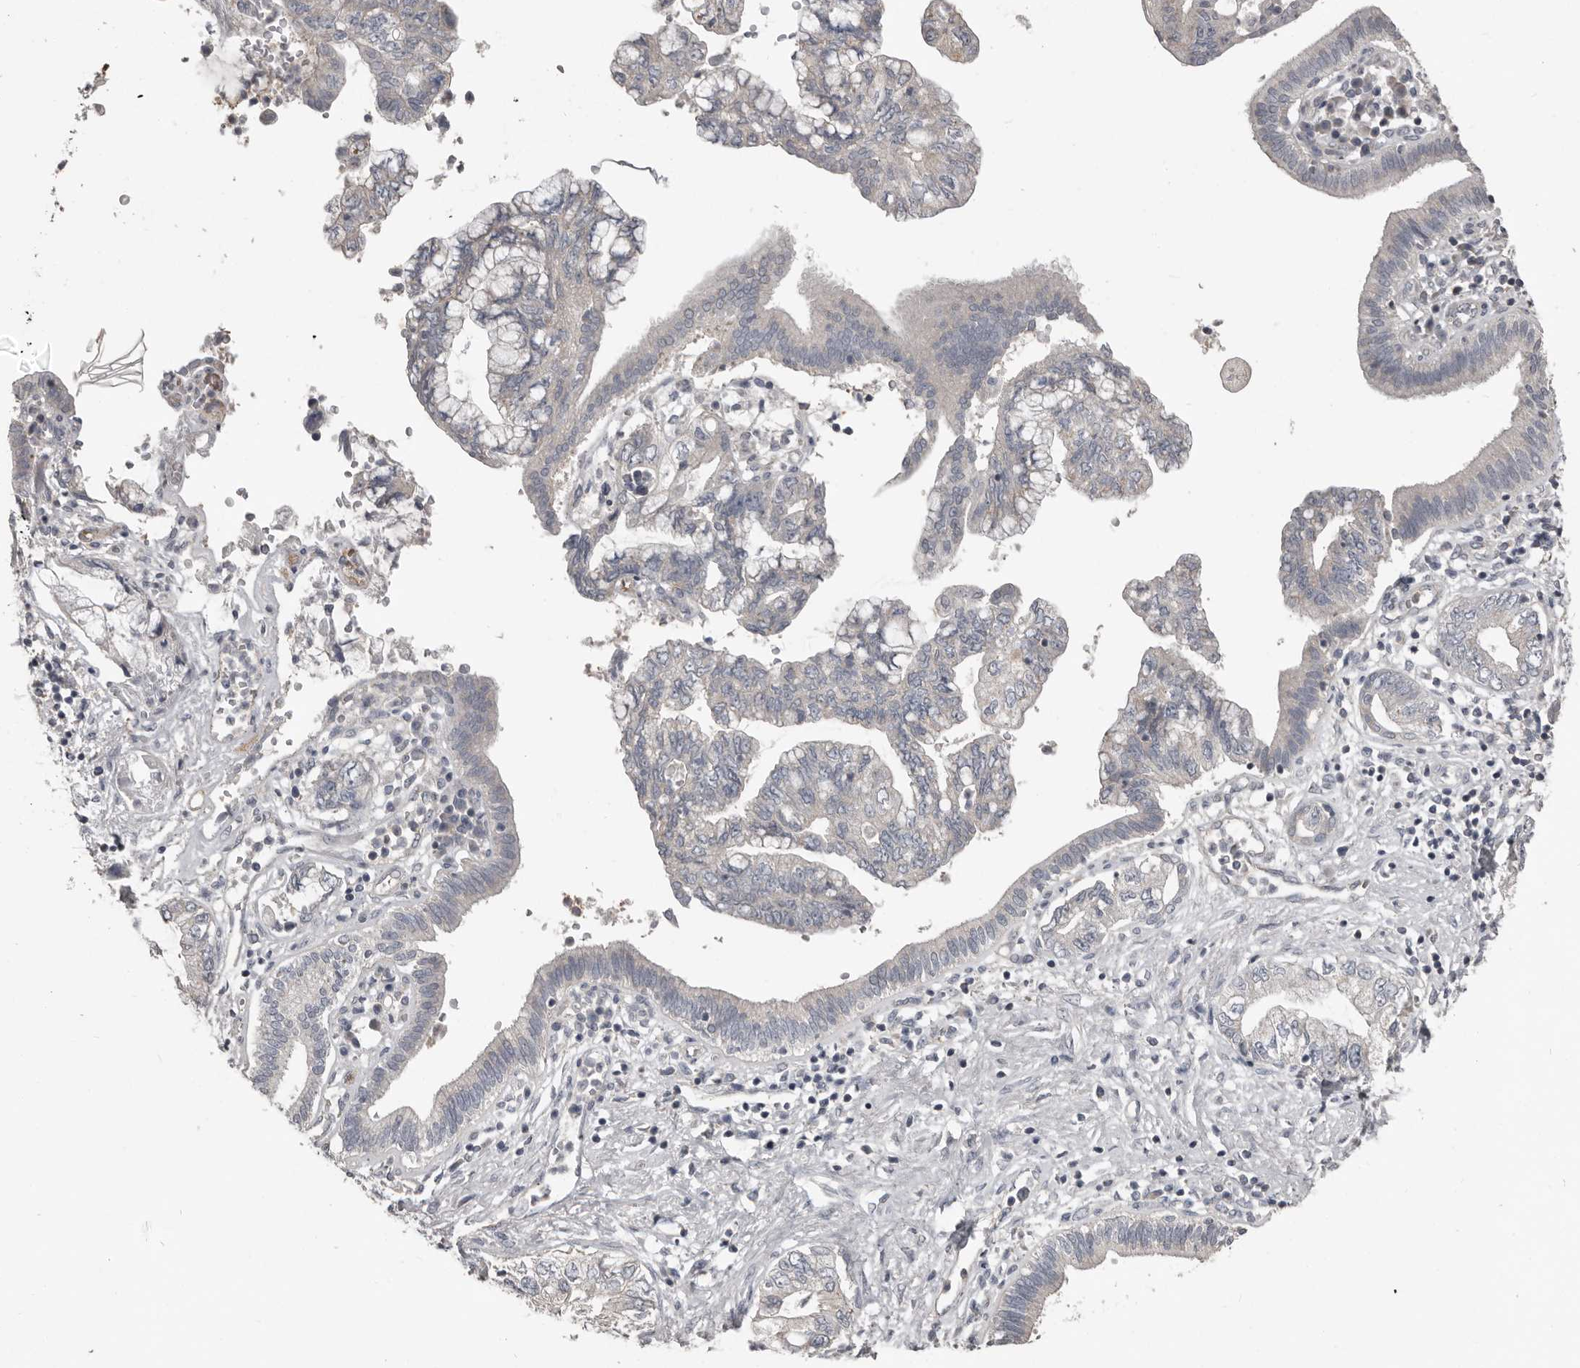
{"staining": {"intensity": "negative", "quantity": "none", "location": "none"}, "tissue": "pancreatic cancer", "cell_type": "Tumor cells", "image_type": "cancer", "snomed": [{"axis": "morphology", "description": "Adenocarcinoma, NOS"}, {"axis": "topography", "description": "Pancreas"}], "caption": "The immunohistochemistry (IHC) micrograph has no significant expression in tumor cells of pancreatic cancer (adenocarcinoma) tissue.", "gene": "CA6", "patient": {"sex": "female", "age": 73}}